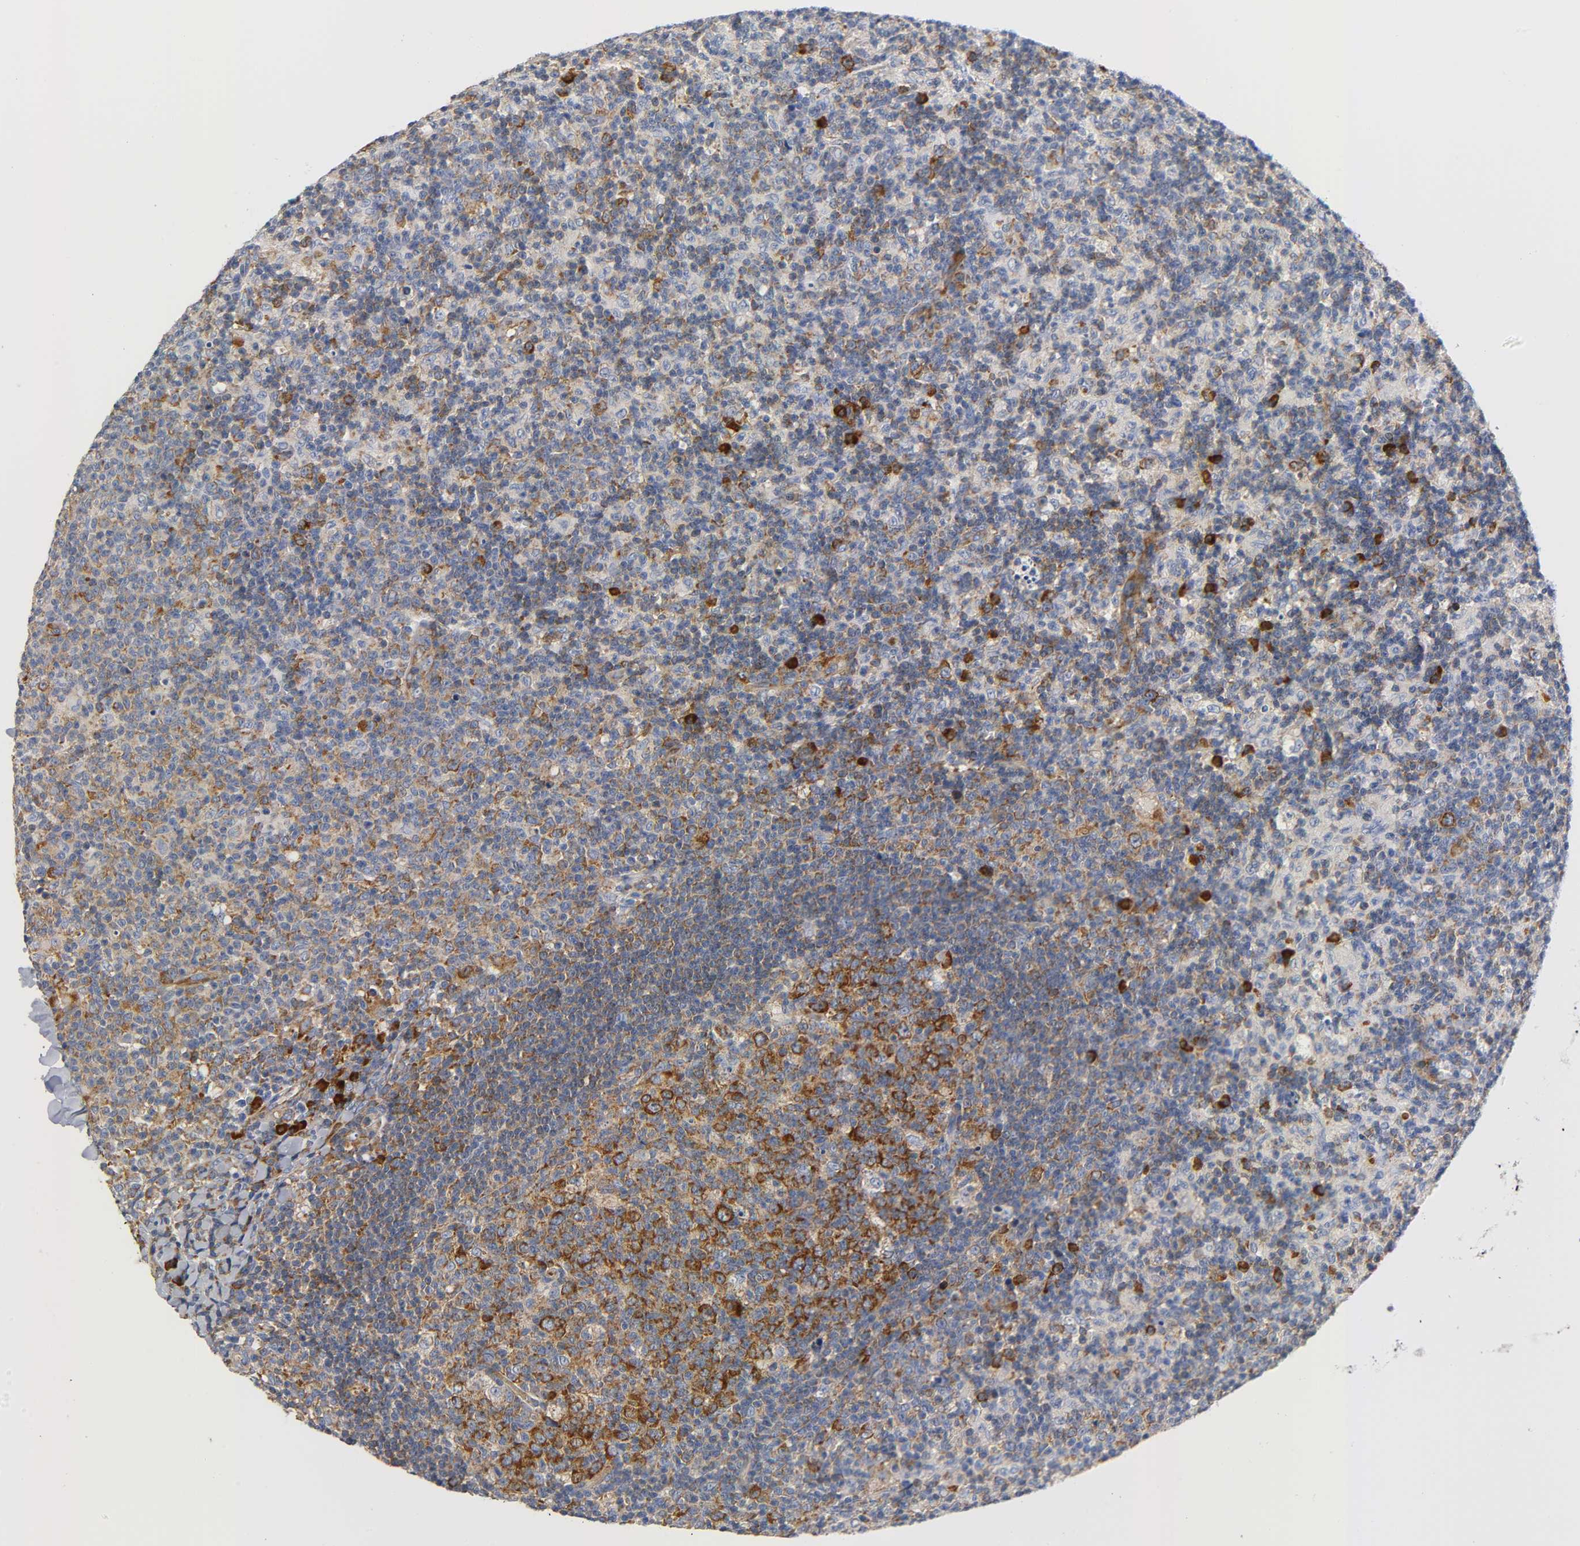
{"staining": {"intensity": "strong", "quantity": ">75%", "location": "cytoplasmic/membranous"}, "tissue": "lymph node", "cell_type": "Germinal center cells", "image_type": "normal", "snomed": [{"axis": "morphology", "description": "Normal tissue, NOS"}, {"axis": "morphology", "description": "Inflammation, NOS"}, {"axis": "topography", "description": "Lymph node"}], "caption": "Germinal center cells show high levels of strong cytoplasmic/membranous expression in about >75% of cells in benign lymph node.", "gene": "REL", "patient": {"sex": "male", "age": 55}}